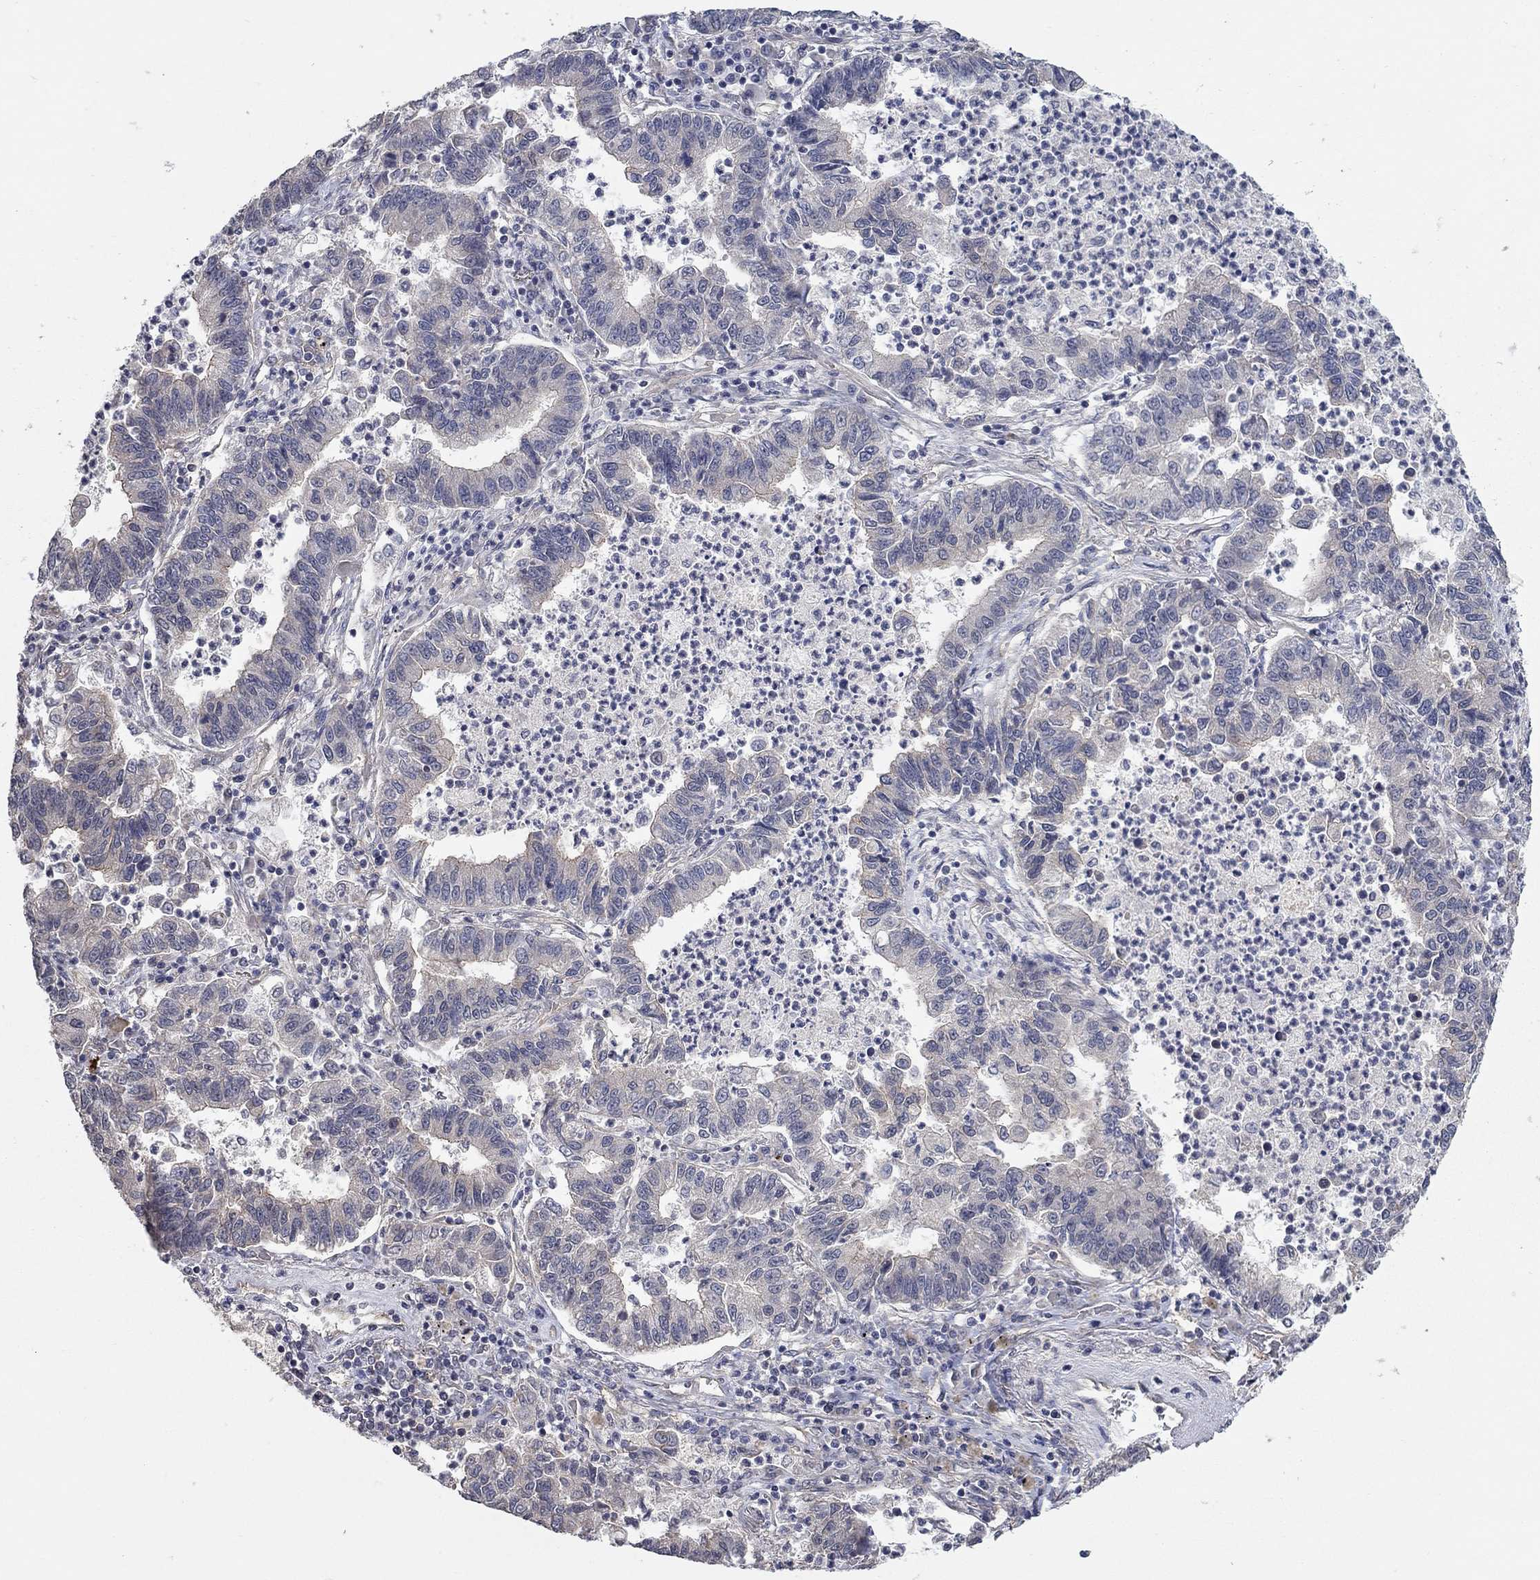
{"staining": {"intensity": "negative", "quantity": "none", "location": "none"}, "tissue": "lung cancer", "cell_type": "Tumor cells", "image_type": "cancer", "snomed": [{"axis": "morphology", "description": "Adenocarcinoma, NOS"}, {"axis": "topography", "description": "Lung"}], "caption": "Immunohistochemical staining of lung cancer exhibits no significant positivity in tumor cells.", "gene": "WASF3", "patient": {"sex": "female", "age": 57}}